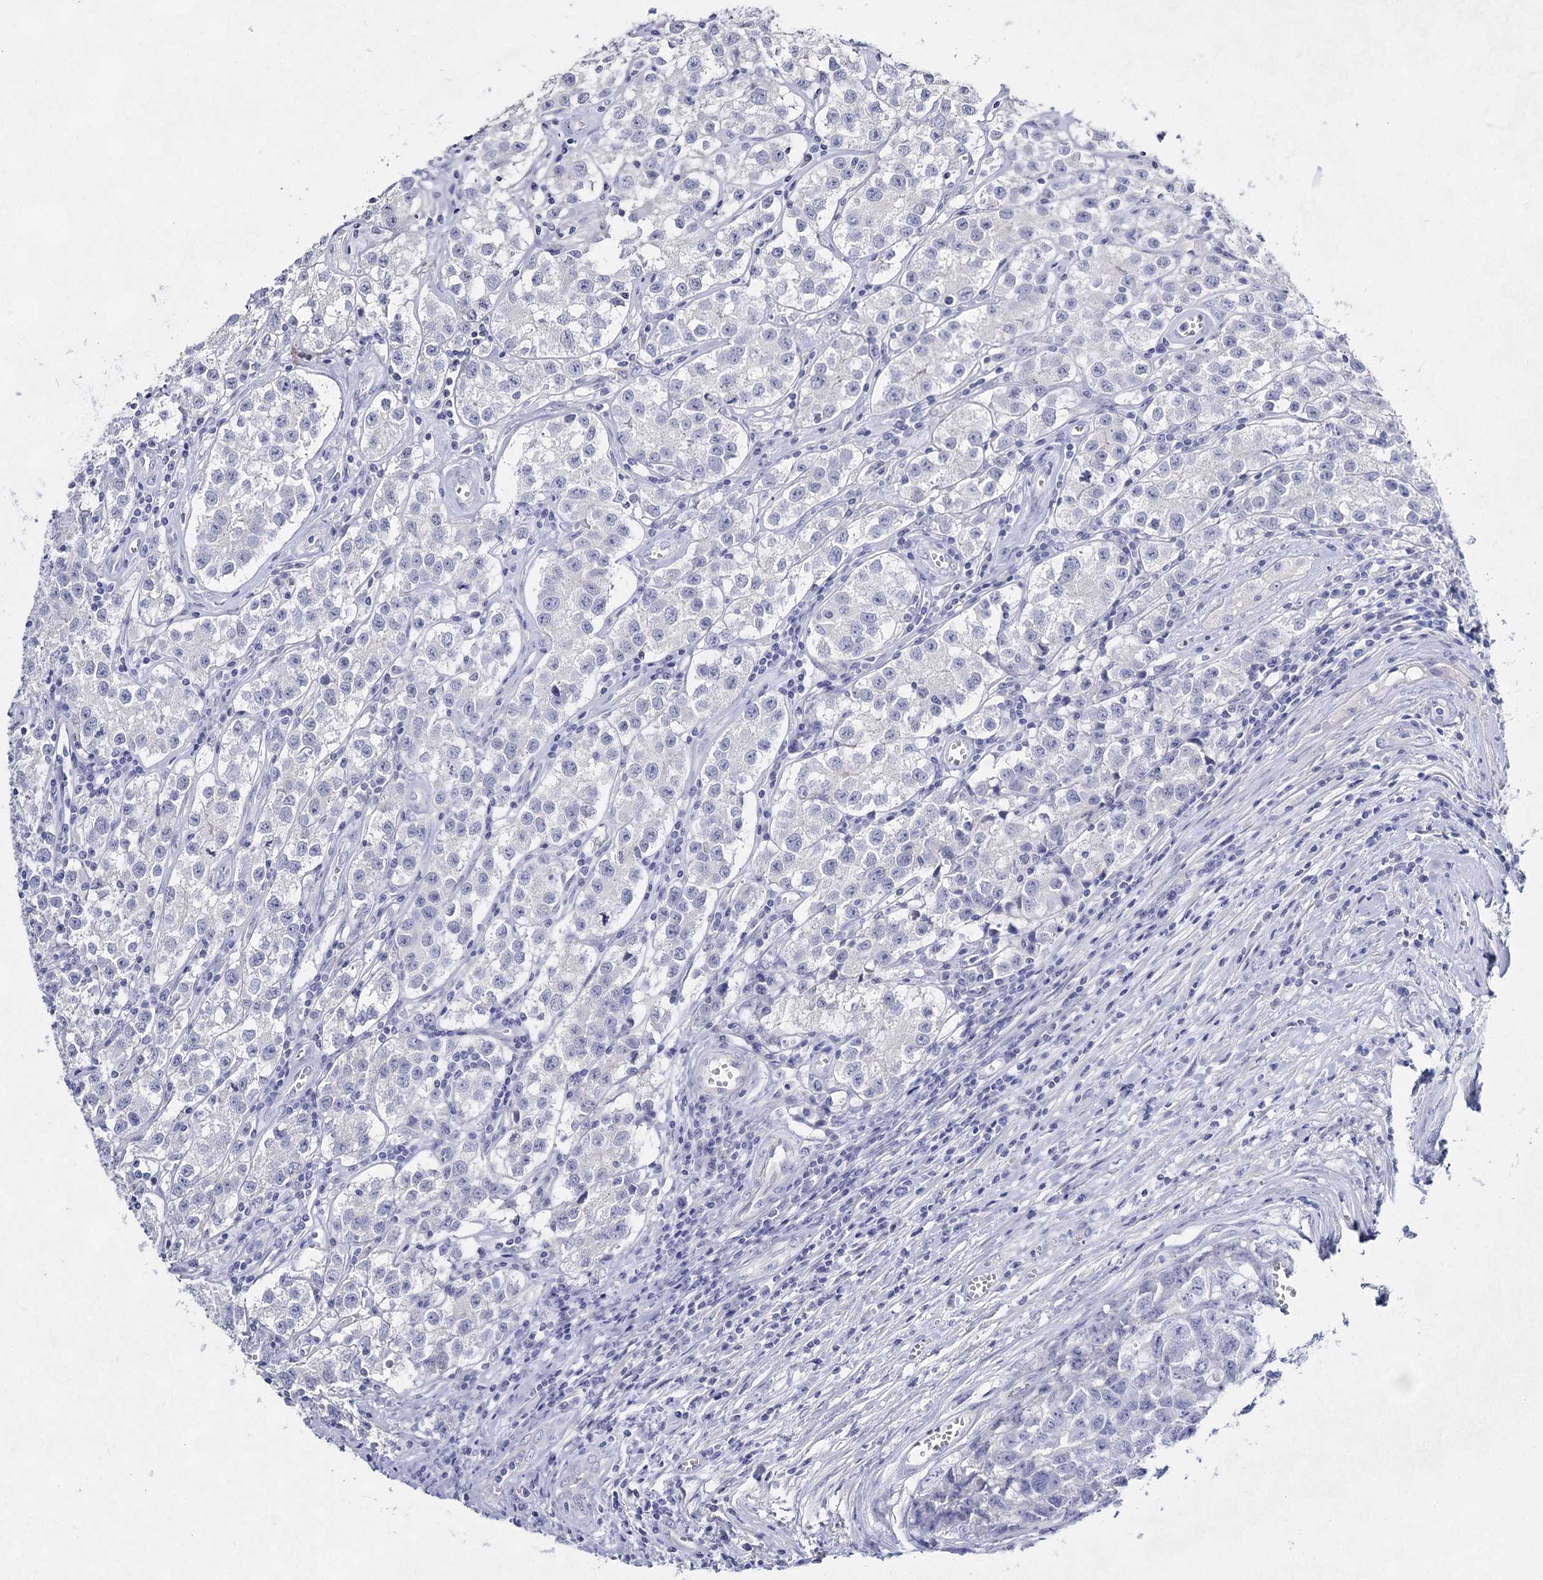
{"staining": {"intensity": "negative", "quantity": "none", "location": "none"}, "tissue": "testis cancer", "cell_type": "Tumor cells", "image_type": "cancer", "snomed": [{"axis": "morphology", "description": "Seminoma, NOS"}, {"axis": "morphology", "description": "Carcinoma, Embryonal, NOS"}, {"axis": "topography", "description": "Testis"}], "caption": "This is a photomicrograph of immunohistochemistry staining of testis cancer (embryonal carcinoma), which shows no expression in tumor cells.", "gene": "SLC17A2", "patient": {"sex": "male", "age": 43}}